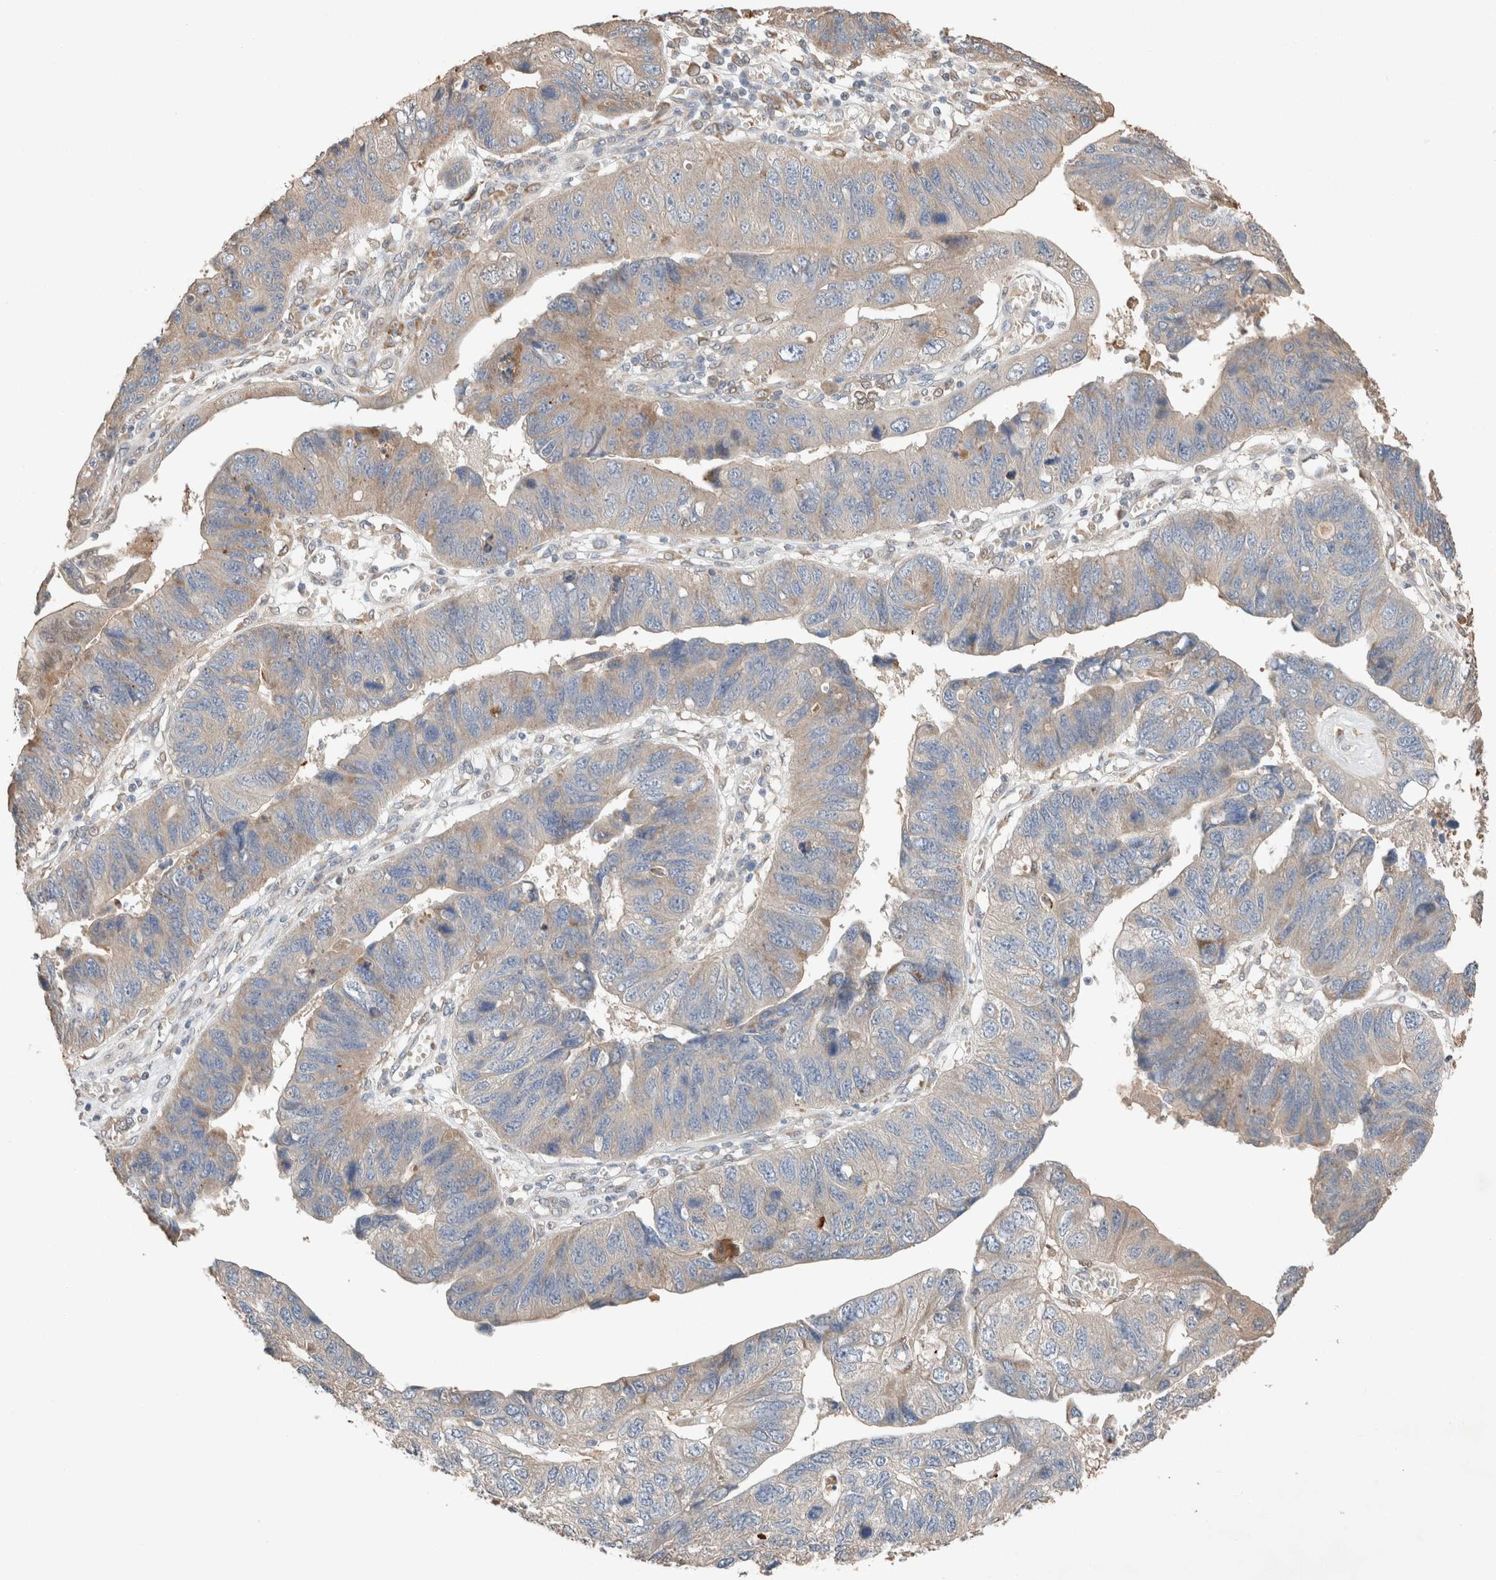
{"staining": {"intensity": "weak", "quantity": "<25%", "location": "cytoplasmic/membranous"}, "tissue": "stomach cancer", "cell_type": "Tumor cells", "image_type": "cancer", "snomed": [{"axis": "morphology", "description": "Adenocarcinoma, NOS"}, {"axis": "topography", "description": "Stomach"}], "caption": "Immunohistochemistry of human adenocarcinoma (stomach) exhibits no staining in tumor cells.", "gene": "TUBD1", "patient": {"sex": "male", "age": 59}}